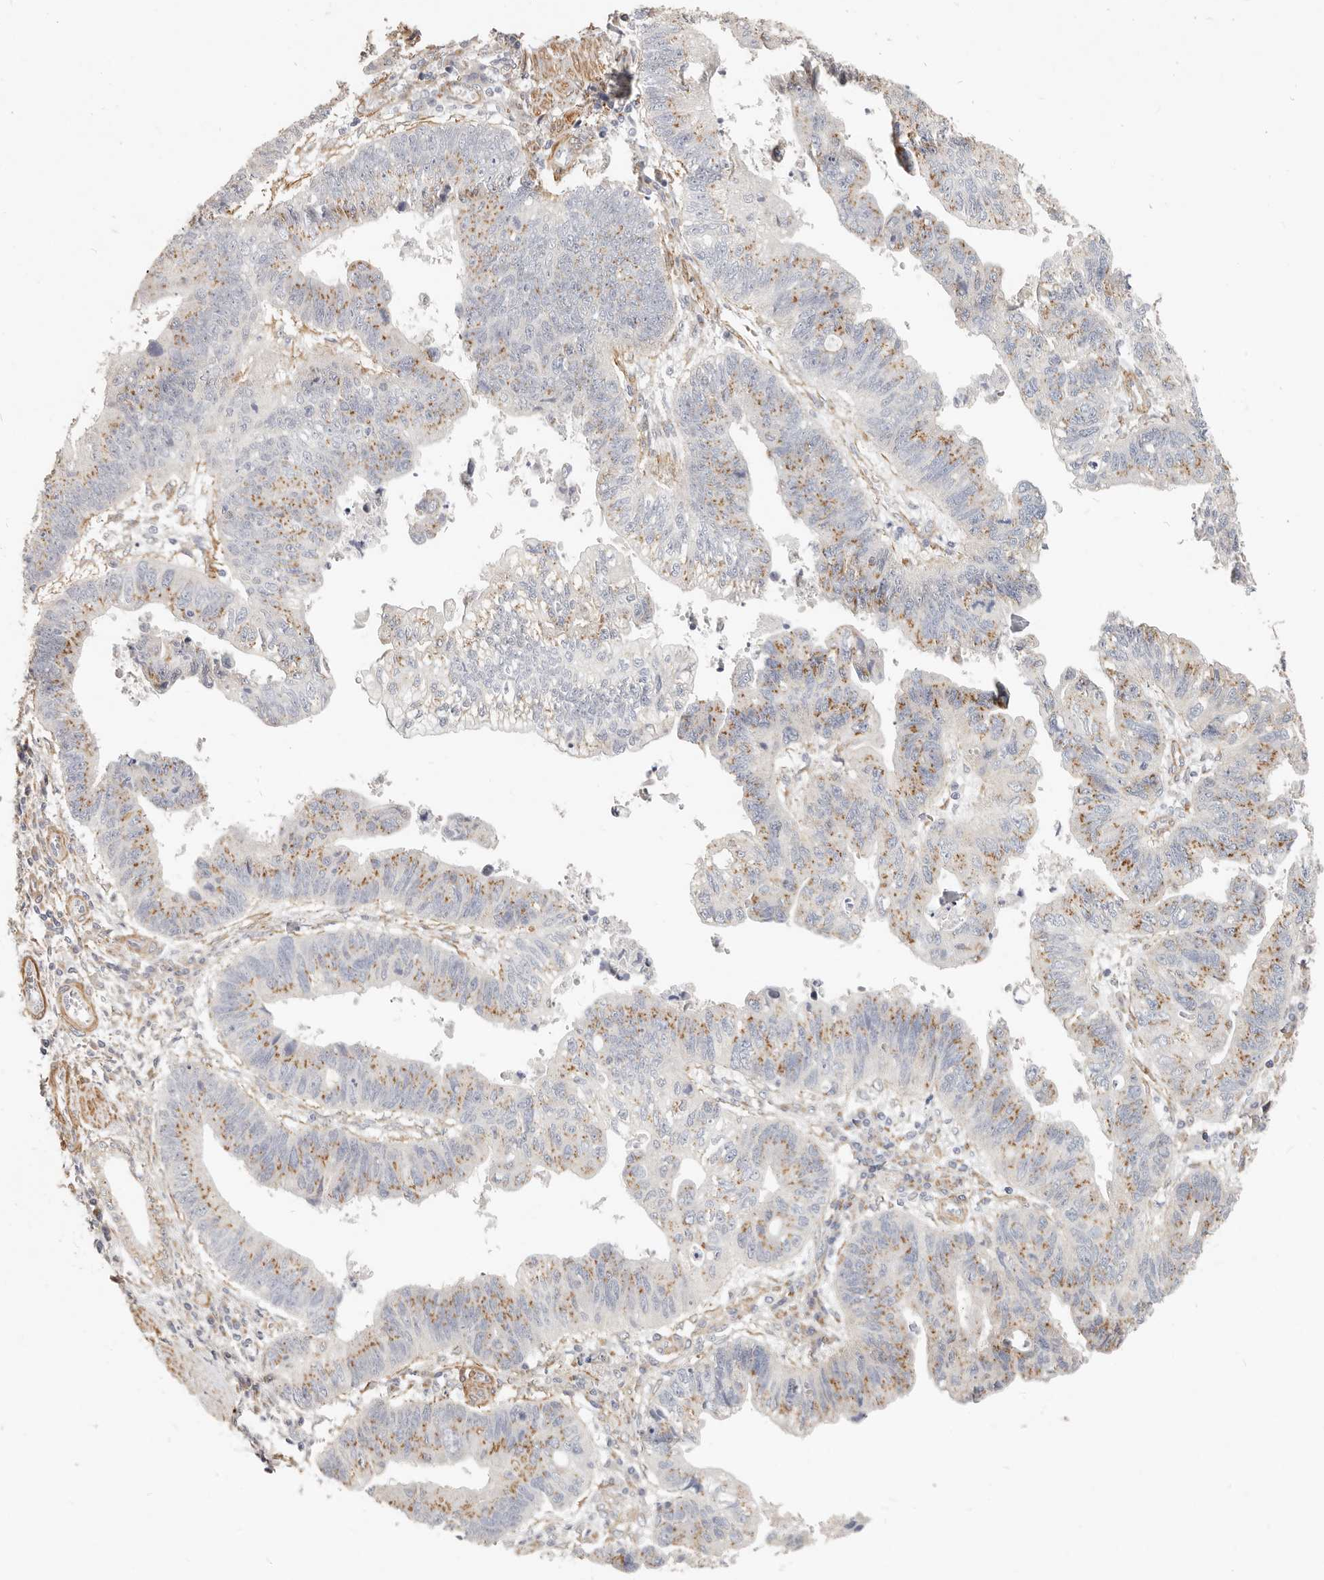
{"staining": {"intensity": "moderate", "quantity": ">75%", "location": "cytoplasmic/membranous"}, "tissue": "stomach cancer", "cell_type": "Tumor cells", "image_type": "cancer", "snomed": [{"axis": "morphology", "description": "Adenocarcinoma, NOS"}, {"axis": "topography", "description": "Stomach"}], "caption": "The immunohistochemical stain shows moderate cytoplasmic/membranous expression in tumor cells of stomach cancer tissue.", "gene": "RABAC1", "patient": {"sex": "male", "age": 59}}